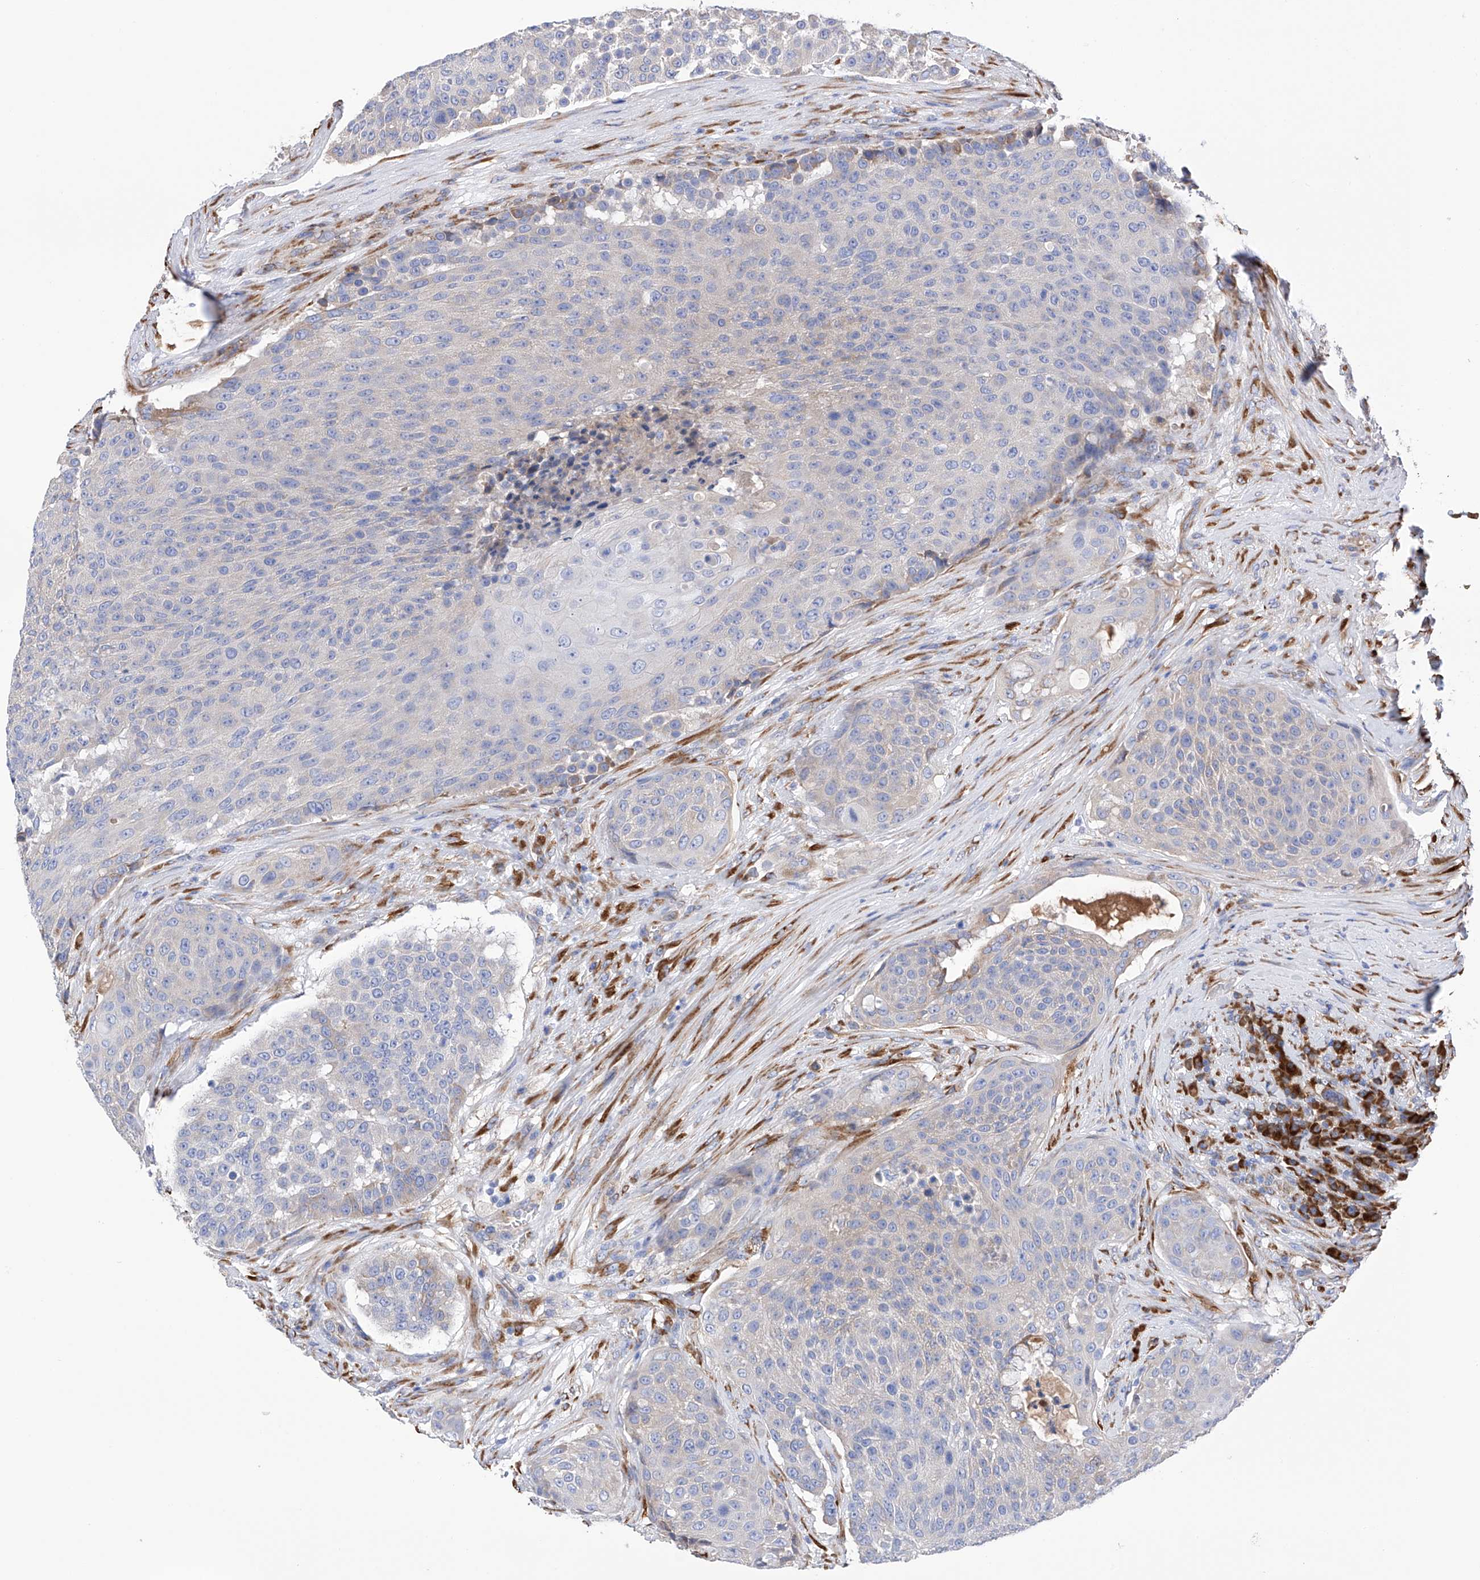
{"staining": {"intensity": "negative", "quantity": "none", "location": "none"}, "tissue": "urothelial cancer", "cell_type": "Tumor cells", "image_type": "cancer", "snomed": [{"axis": "morphology", "description": "Urothelial carcinoma, High grade"}, {"axis": "topography", "description": "Urinary bladder"}], "caption": "Urothelial cancer was stained to show a protein in brown. There is no significant staining in tumor cells. (DAB immunohistochemistry (IHC) visualized using brightfield microscopy, high magnification).", "gene": "PDIA5", "patient": {"sex": "female", "age": 63}}